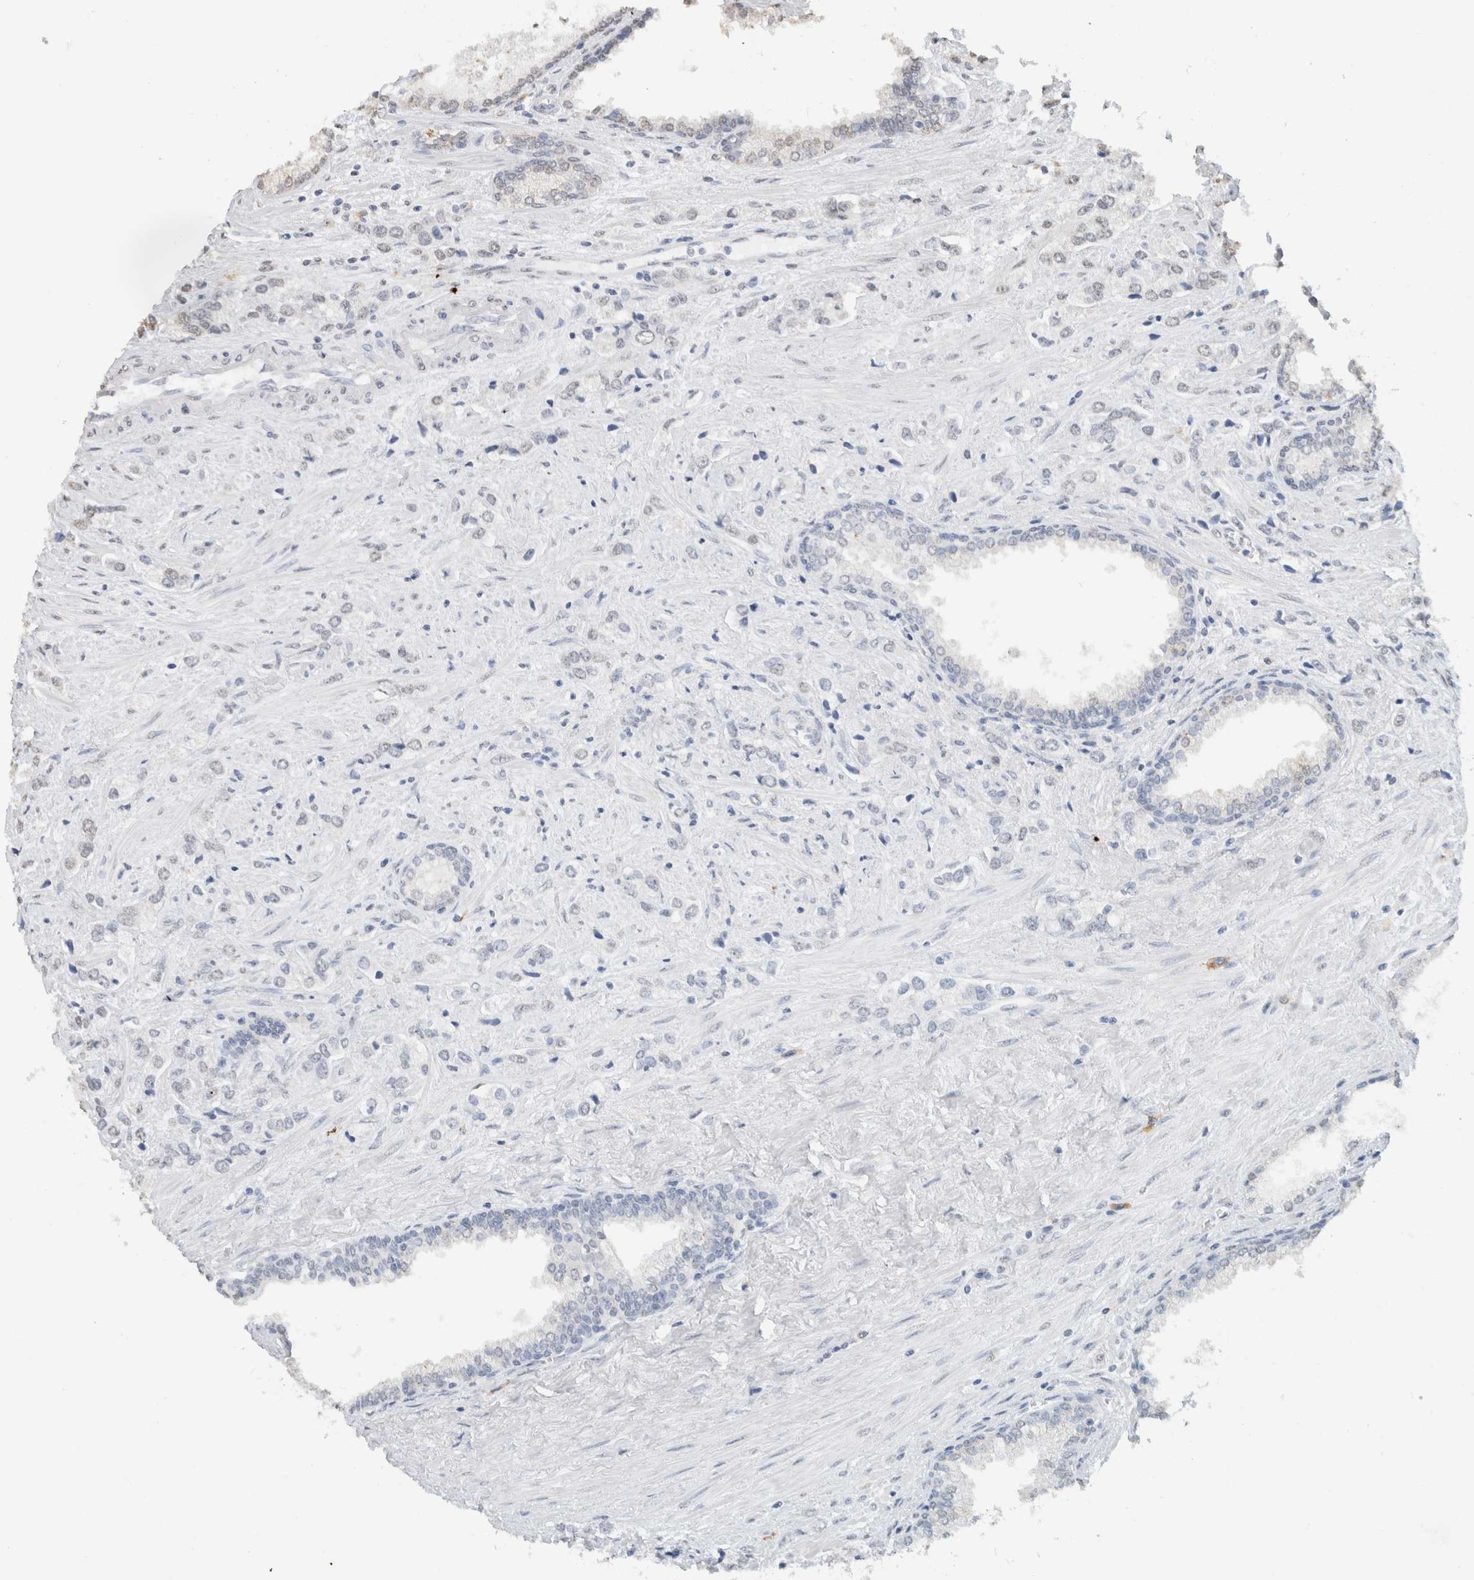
{"staining": {"intensity": "negative", "quantity": "none", "location": "none"}, "tissue": "prostate cancer", "cell_type": "Tumor cells", "image_type": "cancer", "snomed": [{"axis": "morphology", "description": "Adenocarcinoma, High grade"}, {"axis": "topography", "description": "Prostate"}], "caption": "An immunohistochemistry micrograph of prostate cancer is shown. There is no staining in tumor cells of prostate cancer.", "gene": "CD80", "patient": {"sex": "male", "age": 66}}